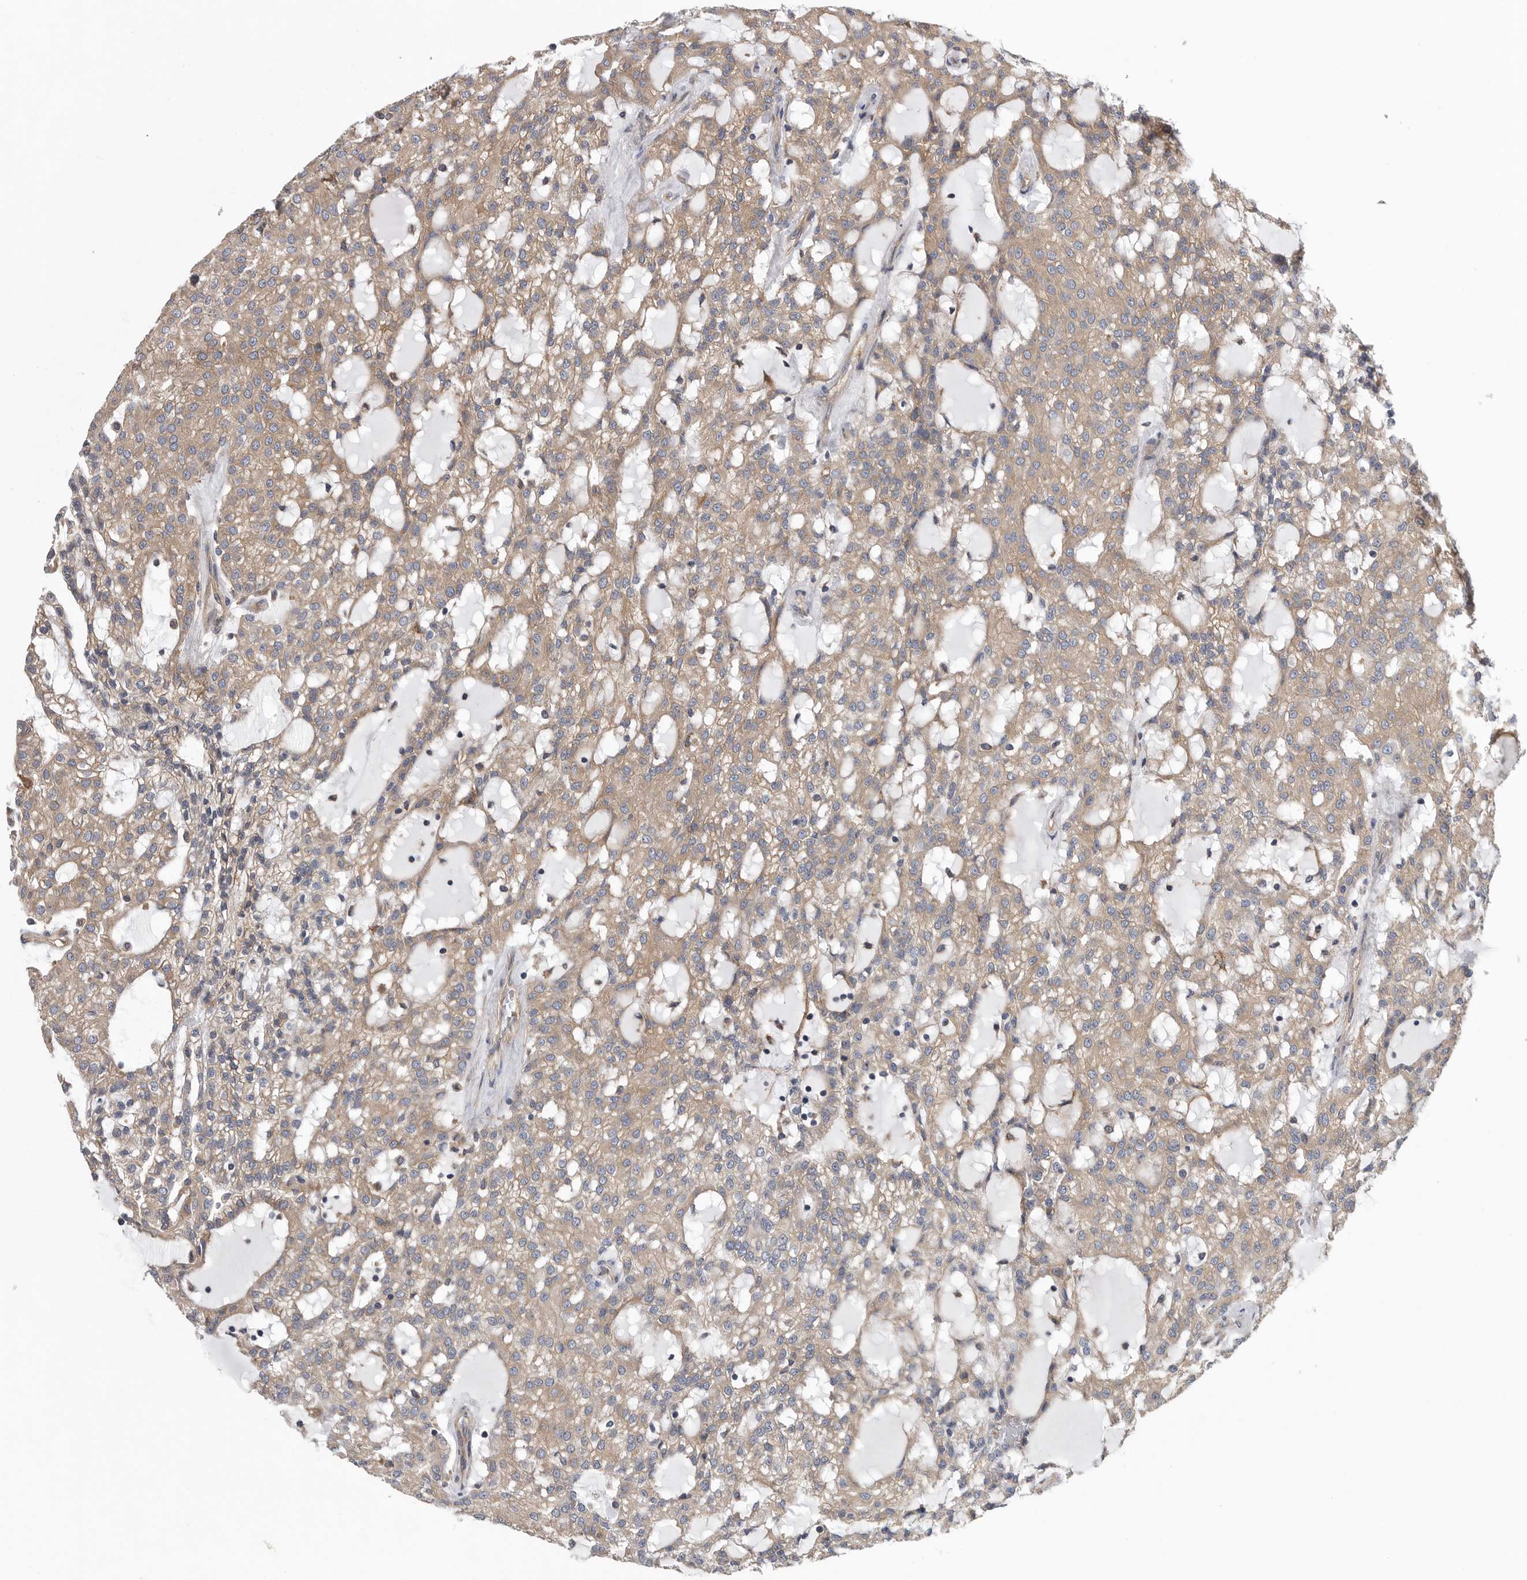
{"staining": {"intensity": "weak", "quantity": ">75%", "location": "cytoplasmic/membranous"}, "tissue": "renal cancer", "cell_type": "Tumor cells", "image_type": "cancer", "snomed": [{"axis": "morphology", "description": "Adenocarcinoma, NOS"}, {"axis": "topography", "description": "Kidney"}], "caption": "The immunohistochemical stain highlights weak cytoplasmic/membranous positivity in tumor cells of adenocarcinoma (renal) tissue.", "gene": "OXR1", "patient": {"sex": "male", "age": 63}}